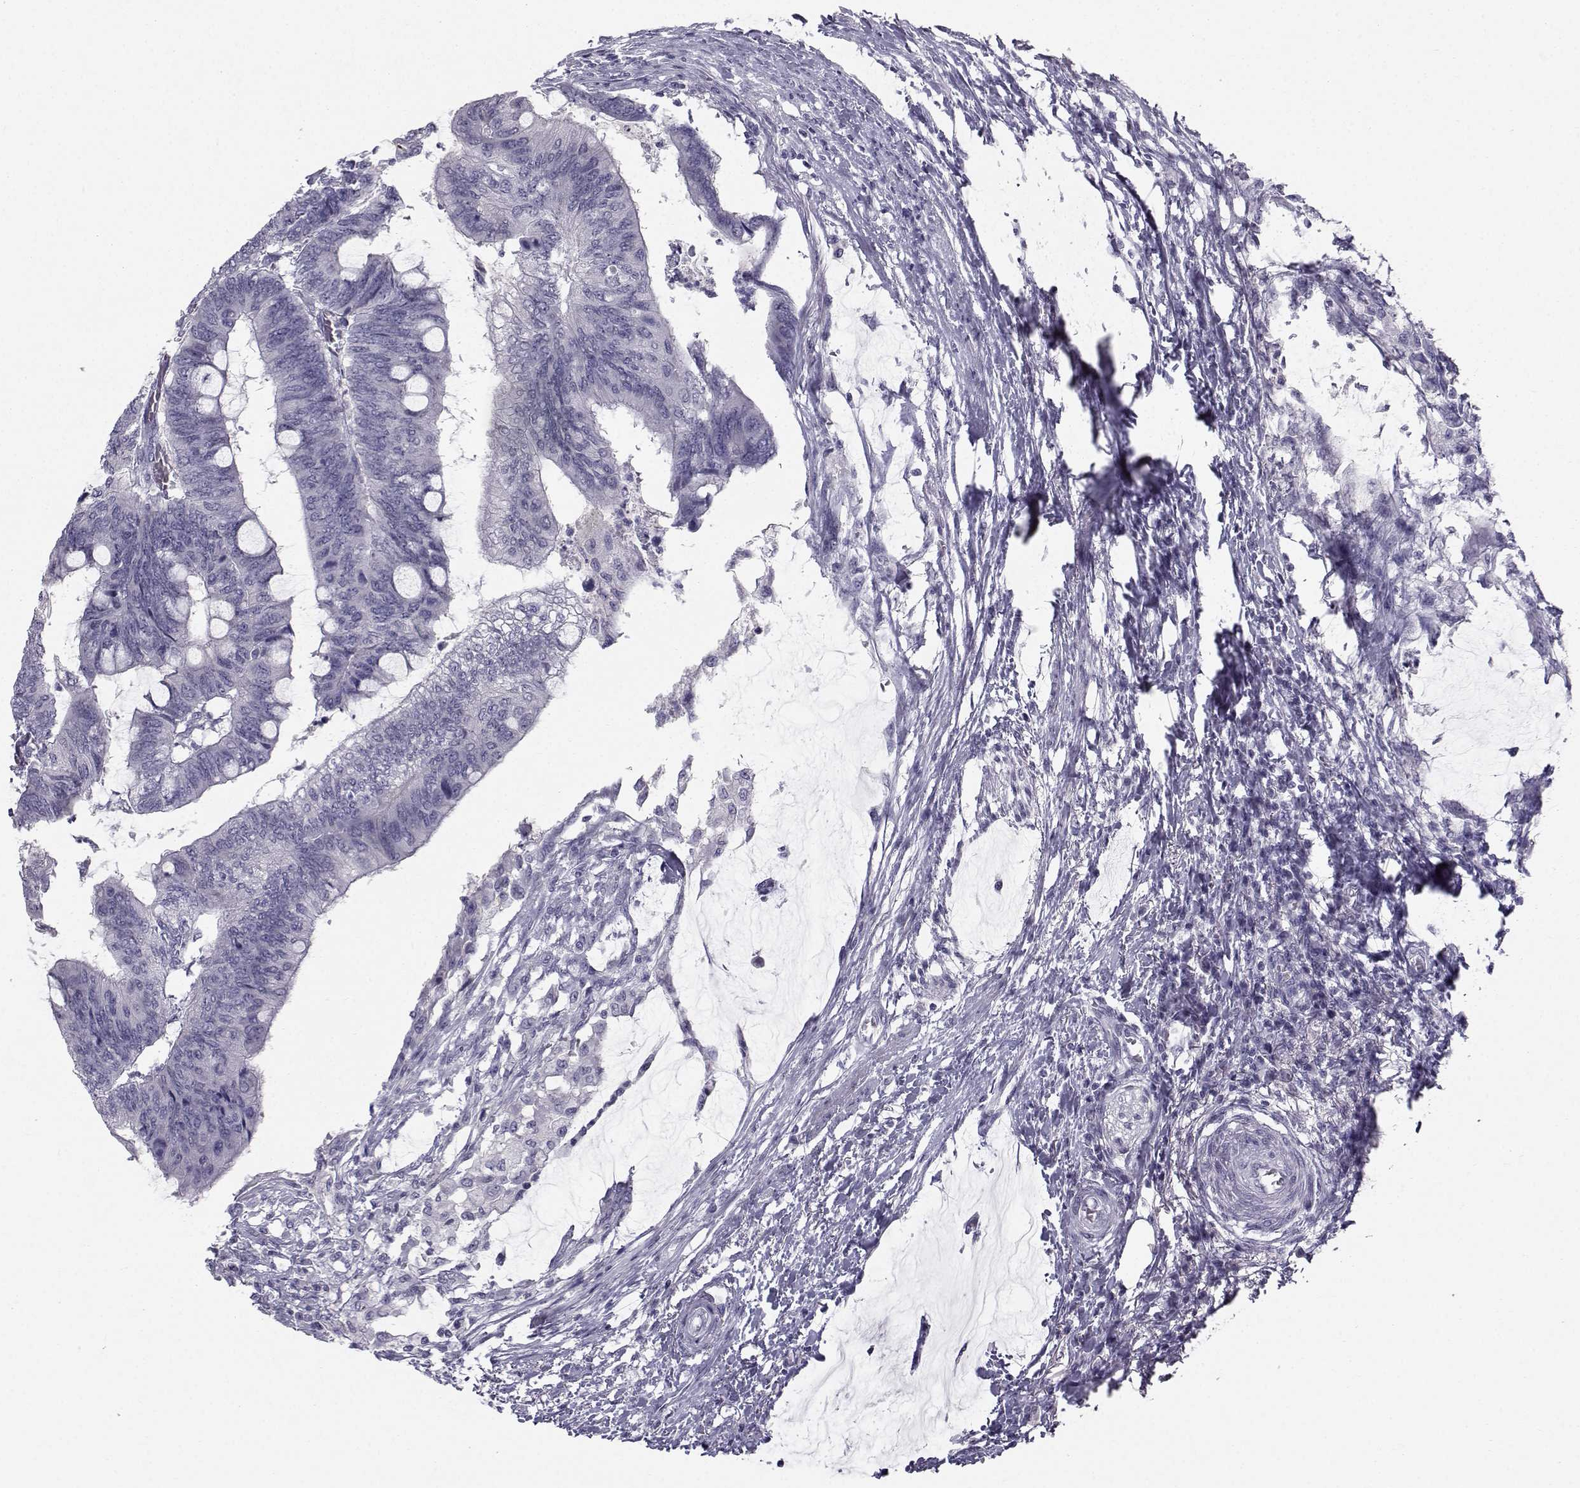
{"staining": {"intensity": "negative", "quantity": "none", "location": "none"}, "tissue": "colorectal cancer", "cell_type": "Tumor cells", "image_type": "cancer", "snomed": [{"axis": "morphology", "description": "Normal tissue, NOS"}, {"axis": "morphology", "description": "Adenocarcinoma, NOS"}, {"axis": "topography", "description": "Rectum"}, {"axis": "topography", "description": "Peripheral nerve tissue"}], "caption": "Immunohistochemical staining of adenocarcinoma (colorectal) reveals no significant staining in tumor cells.", "gene": "SPDYE4", "patient": {"sex": "male", "age": 92}}